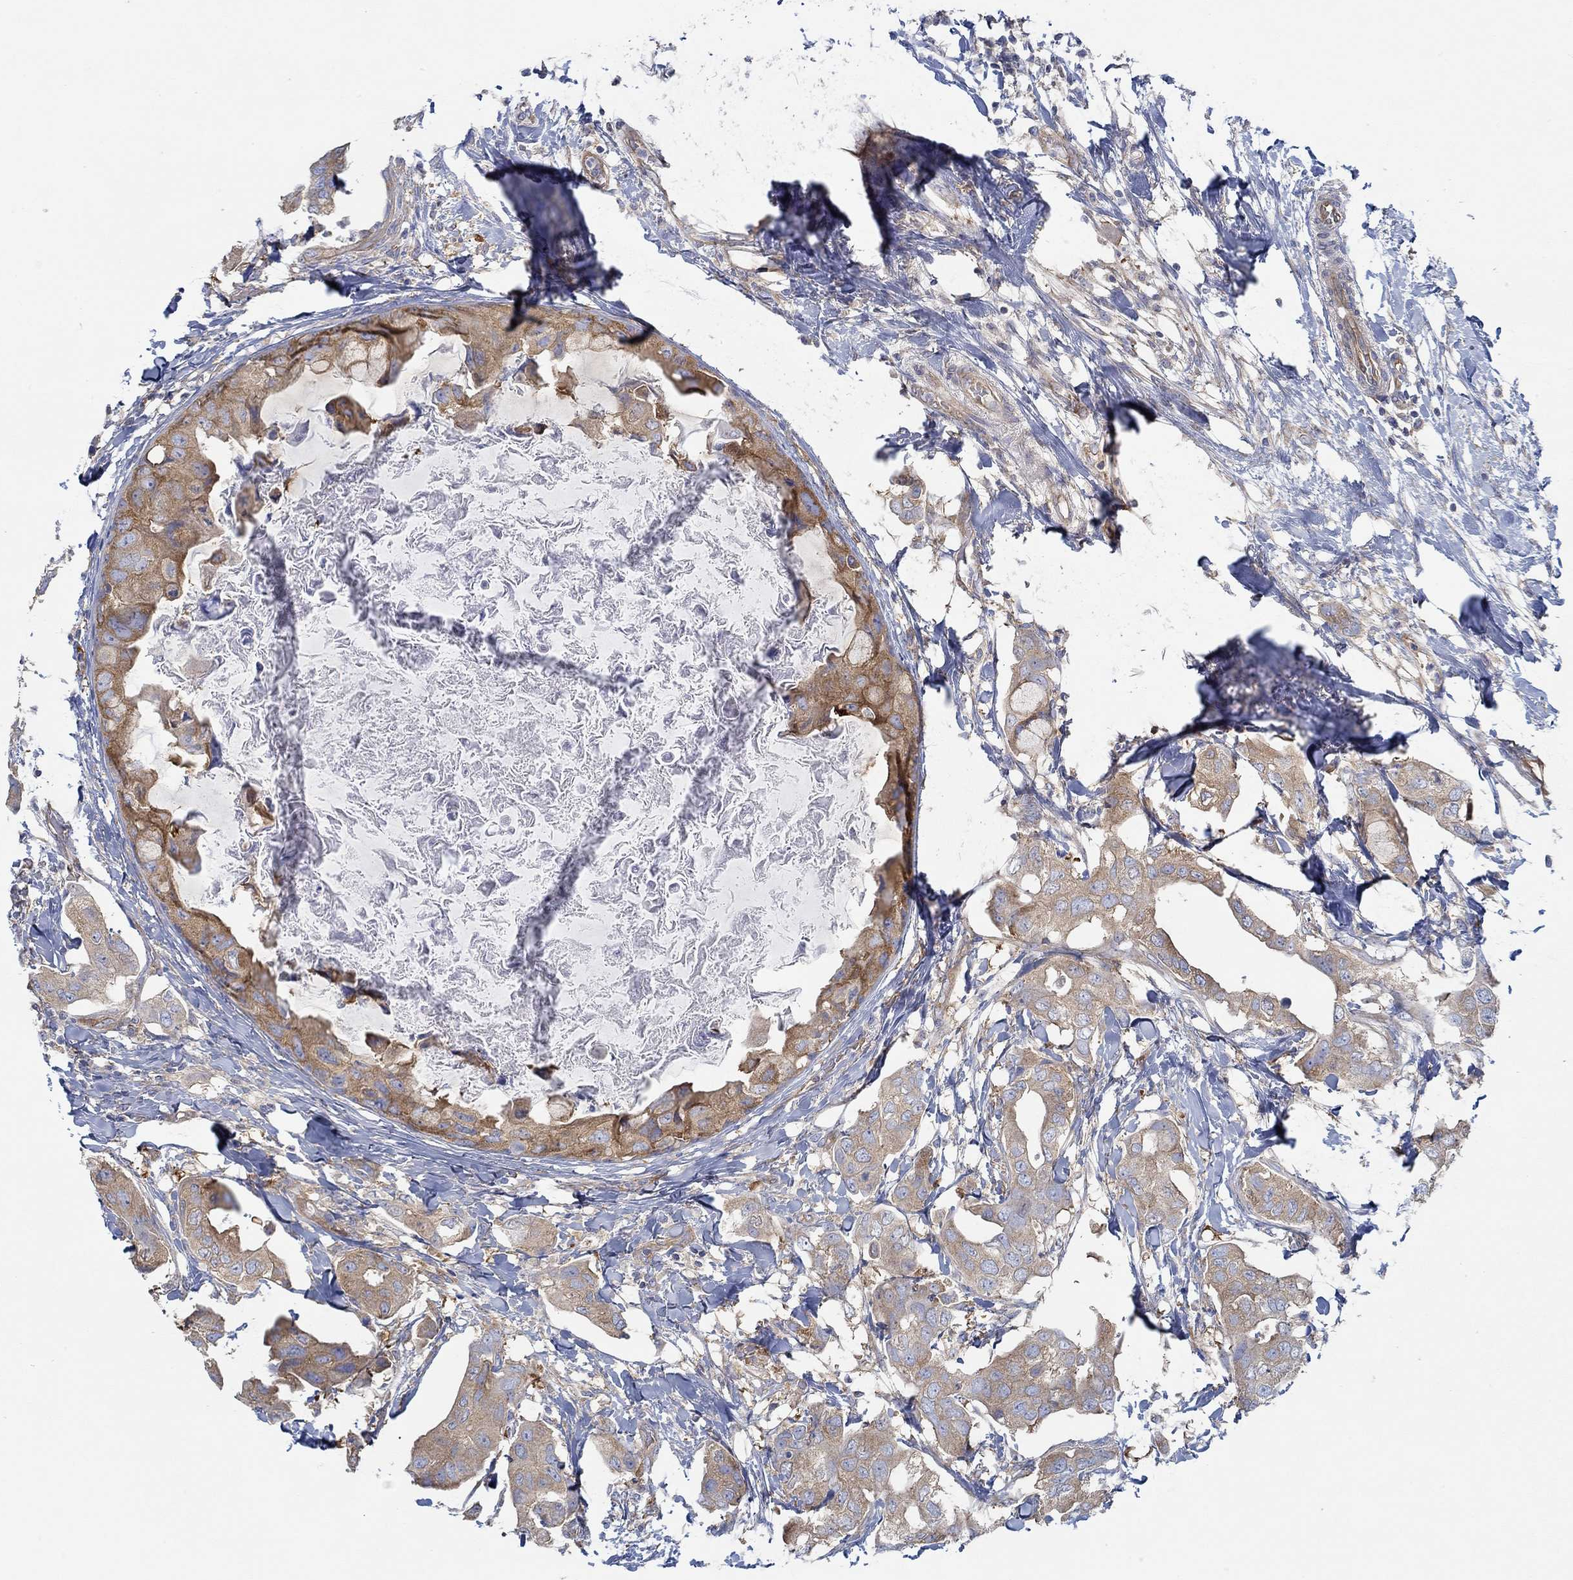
{"staining": {"intensity": "moderate", "quantity": "25%-75%", "location": "cytoplasmic/membranous"}, "tissue": "breast cancer", "cell_type": "Tumor cells", "image_type": "cancer", "snomed": [{"axis": "morphology", "description": "Normal tissue, NOS"}, {"axis": "morphology", "description": "Duct carcinoma"}, {"axis": "topography", "description": "Breast"}], "caption": "Moderate cytoplasmic/membranous expression is seen in about 25%-75% of tumor cells in breast invasive ductal carcinoma.", "gene": "SPAG9", "patient": {"sex": "female", "age": 40}}